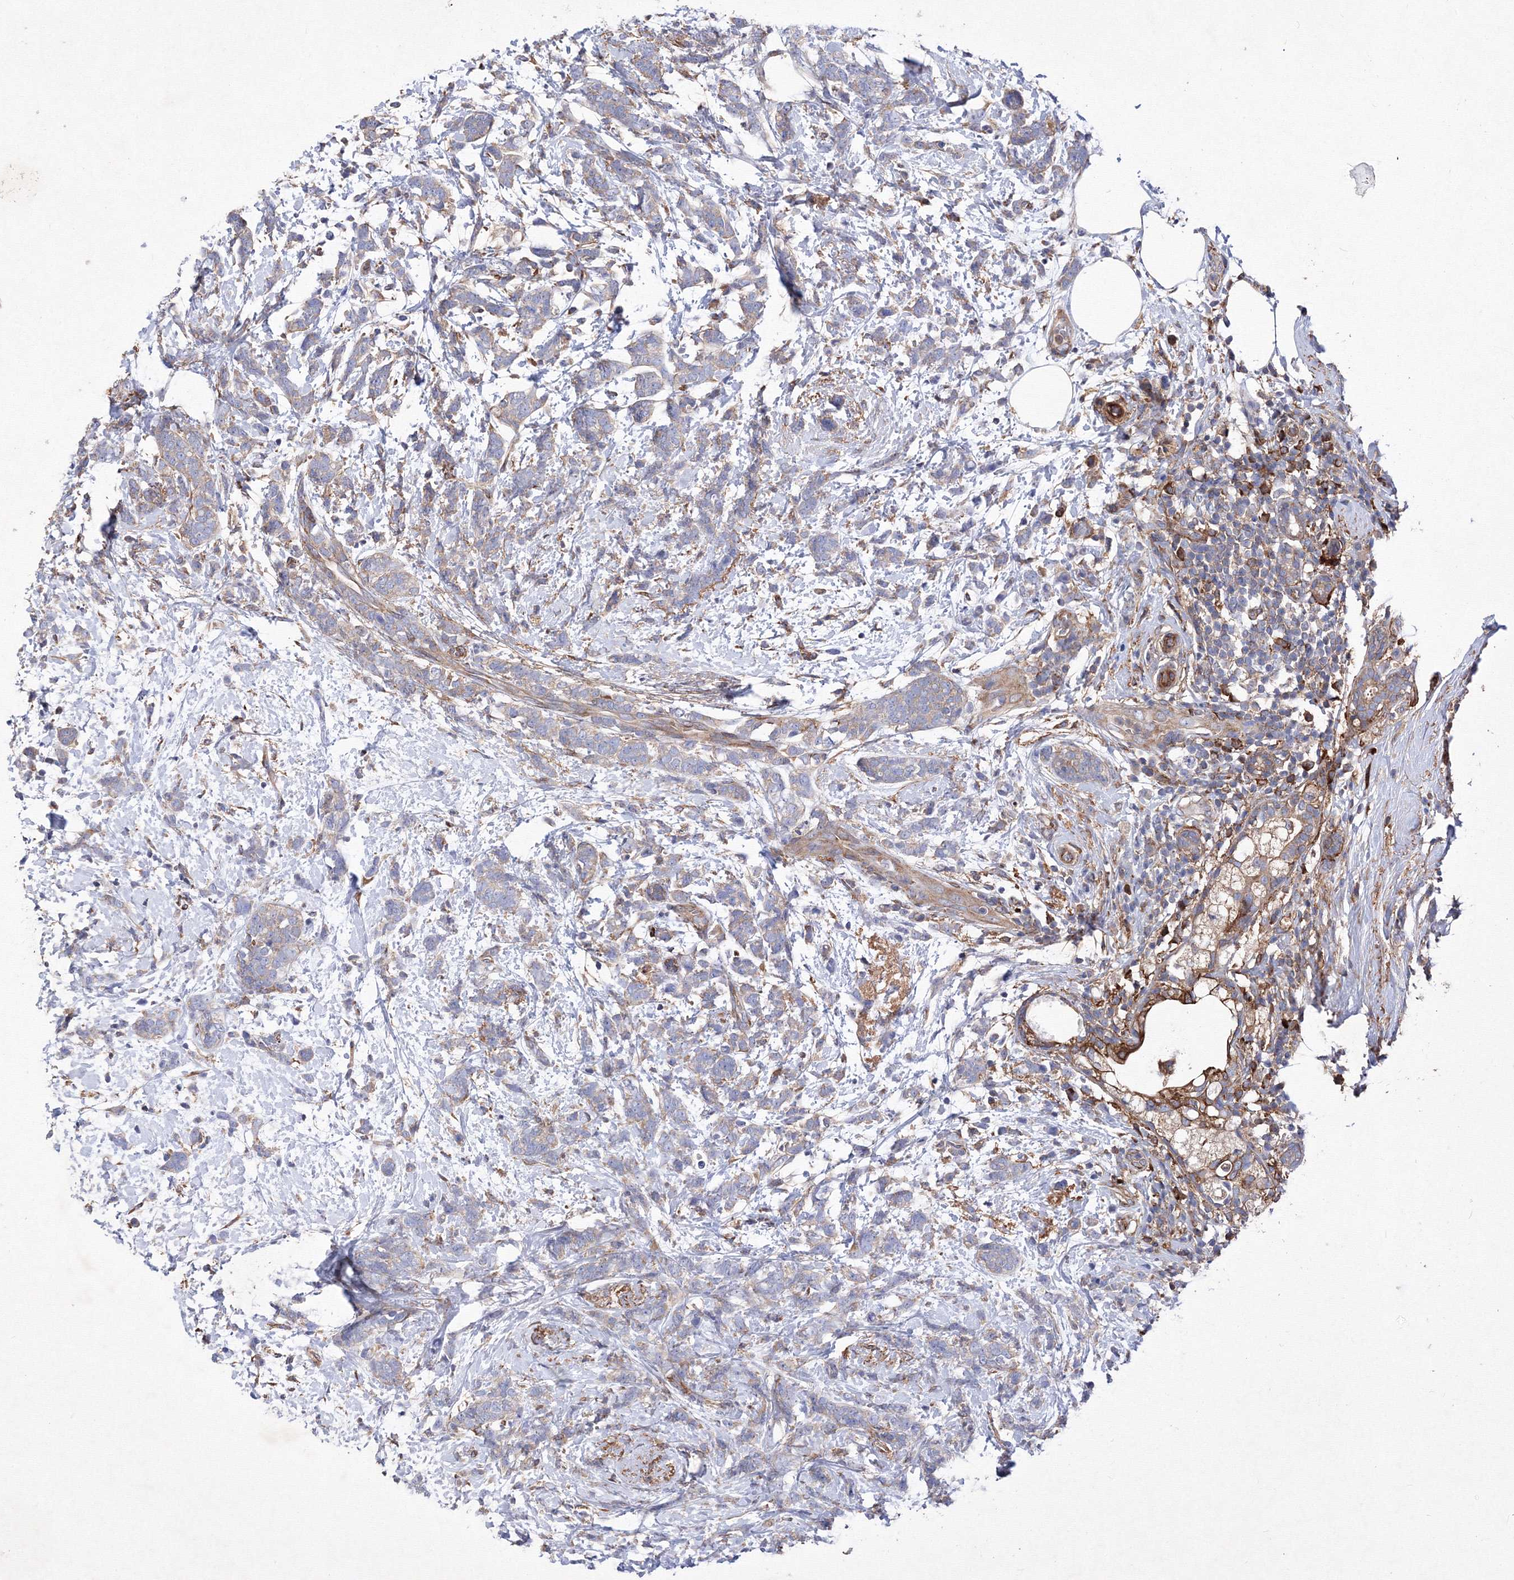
{"staining": {"intensity": "weak", "quantity": "<25%", "location": "cytoplasmic/membranous"}, "tissue": "breast cancer", "cell_type": "Tumor cells", "image_type": "cancer", "snomed": [{"axis": "morphology", "description": "Lobular carcinoma"}, {"axis": "topography", "description": "Breast"}], "caption": "Tumor cells show no significant protein positivity in lobular carcinoma (breast).", "gene": "SNX18", "patient": {"sex": "female", "age": 58}}